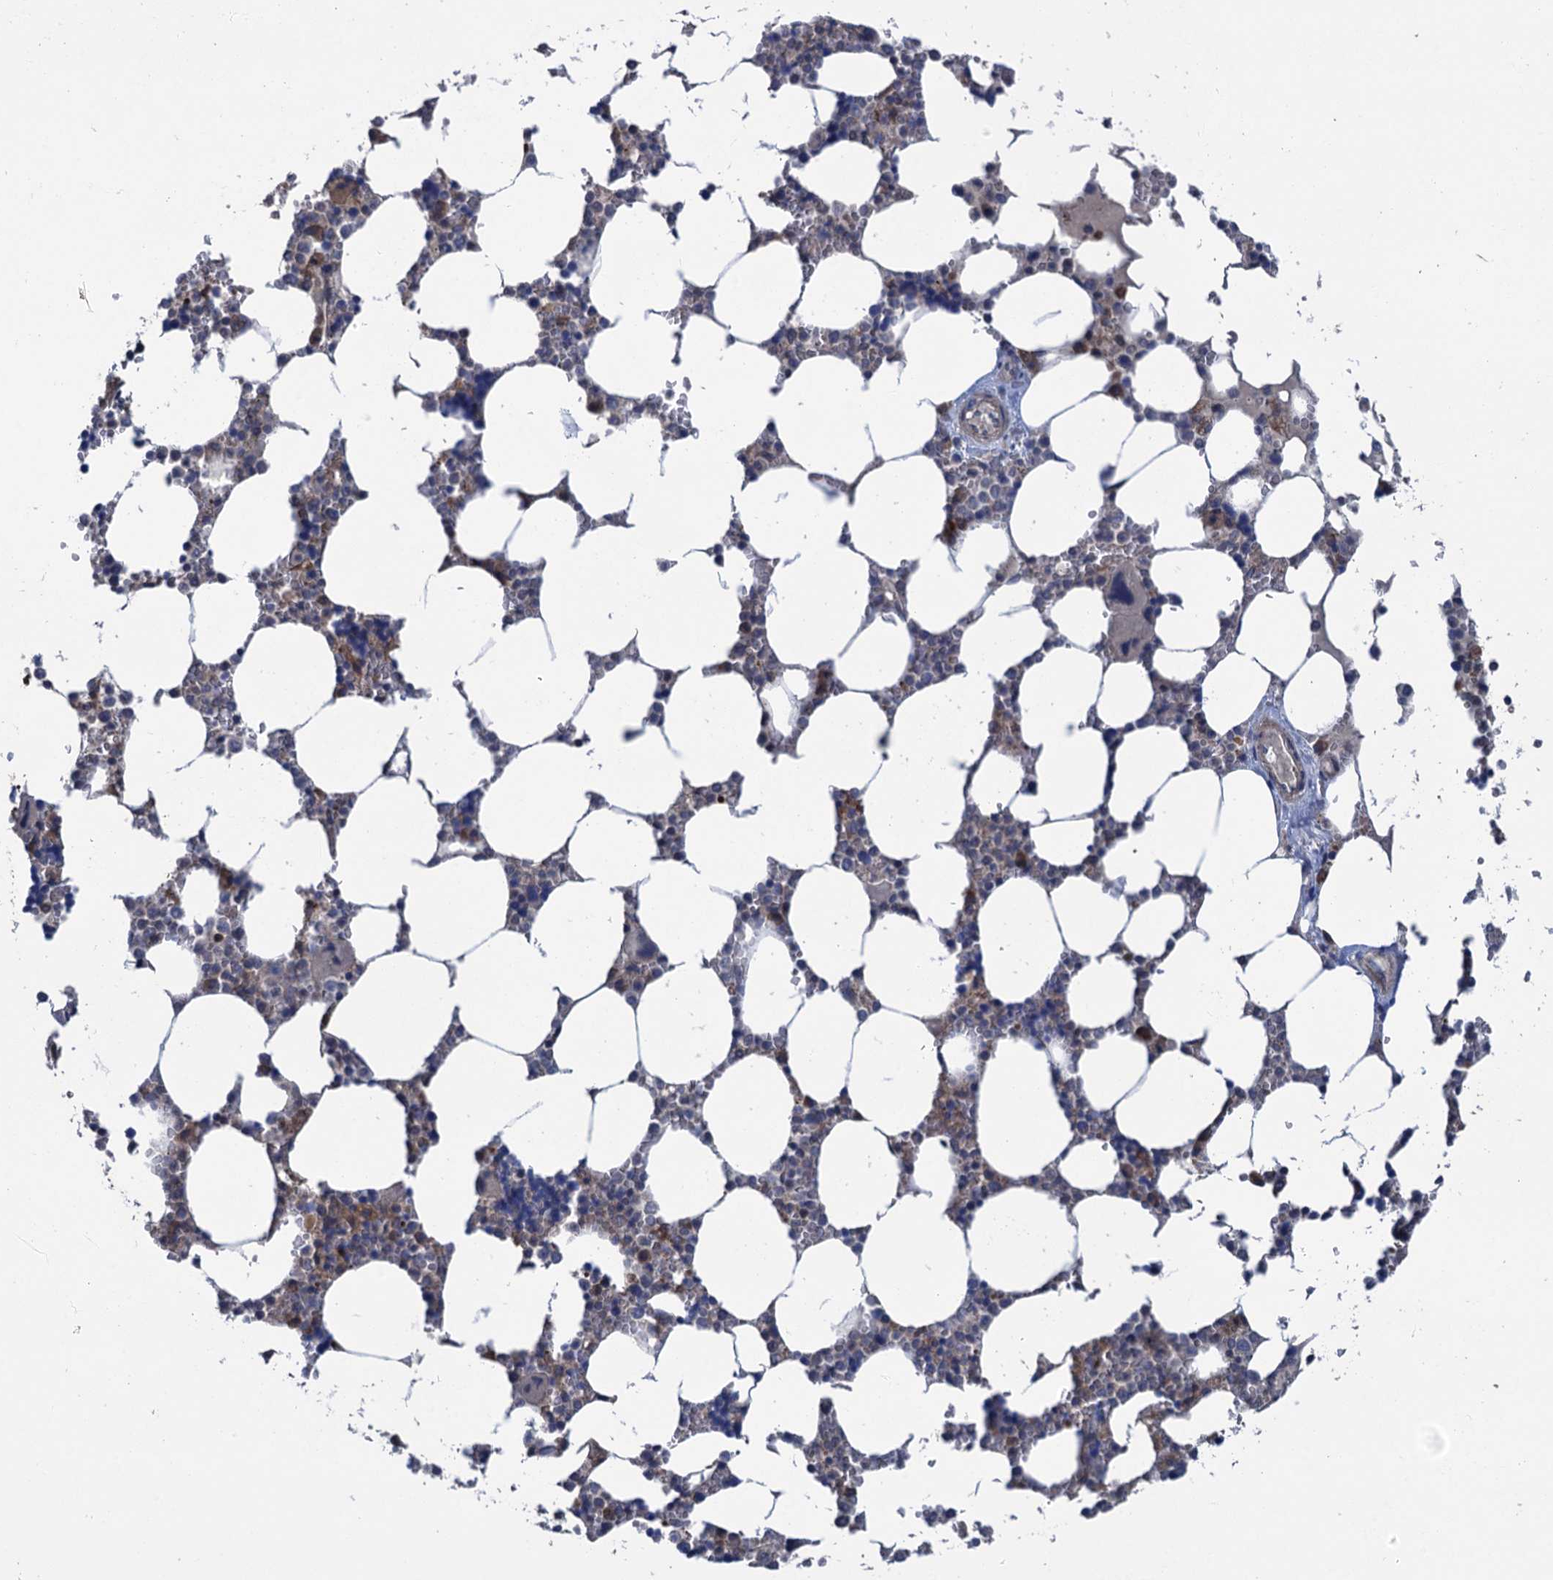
{"staining": {"intensity": "moderate", "quantity": "25%-75%", "location": "cytoplasmic/membranous"}, "tissue": "bone marrow", "cell_type": "Hematopoietic cells", "image_type": "normal", "snomed": [{"axis": "morphology", "description": "Normal tissue, NOS"}, {"axis": "topography", "description": "Bone marrow"}], "caption": "Unremarkable bone marrow was stained to show a protein in brown. There is medium levels of moderate cytoplasmic/membranous staining in about 25%-75% of hematopoietic cells. The staining was performed using DAB, with brown indicating positive protein expression. Nuclei are stained blue with hematoxylin.", "gene": "CNTN5", "patient": {"sex": "male", "age": 64}}